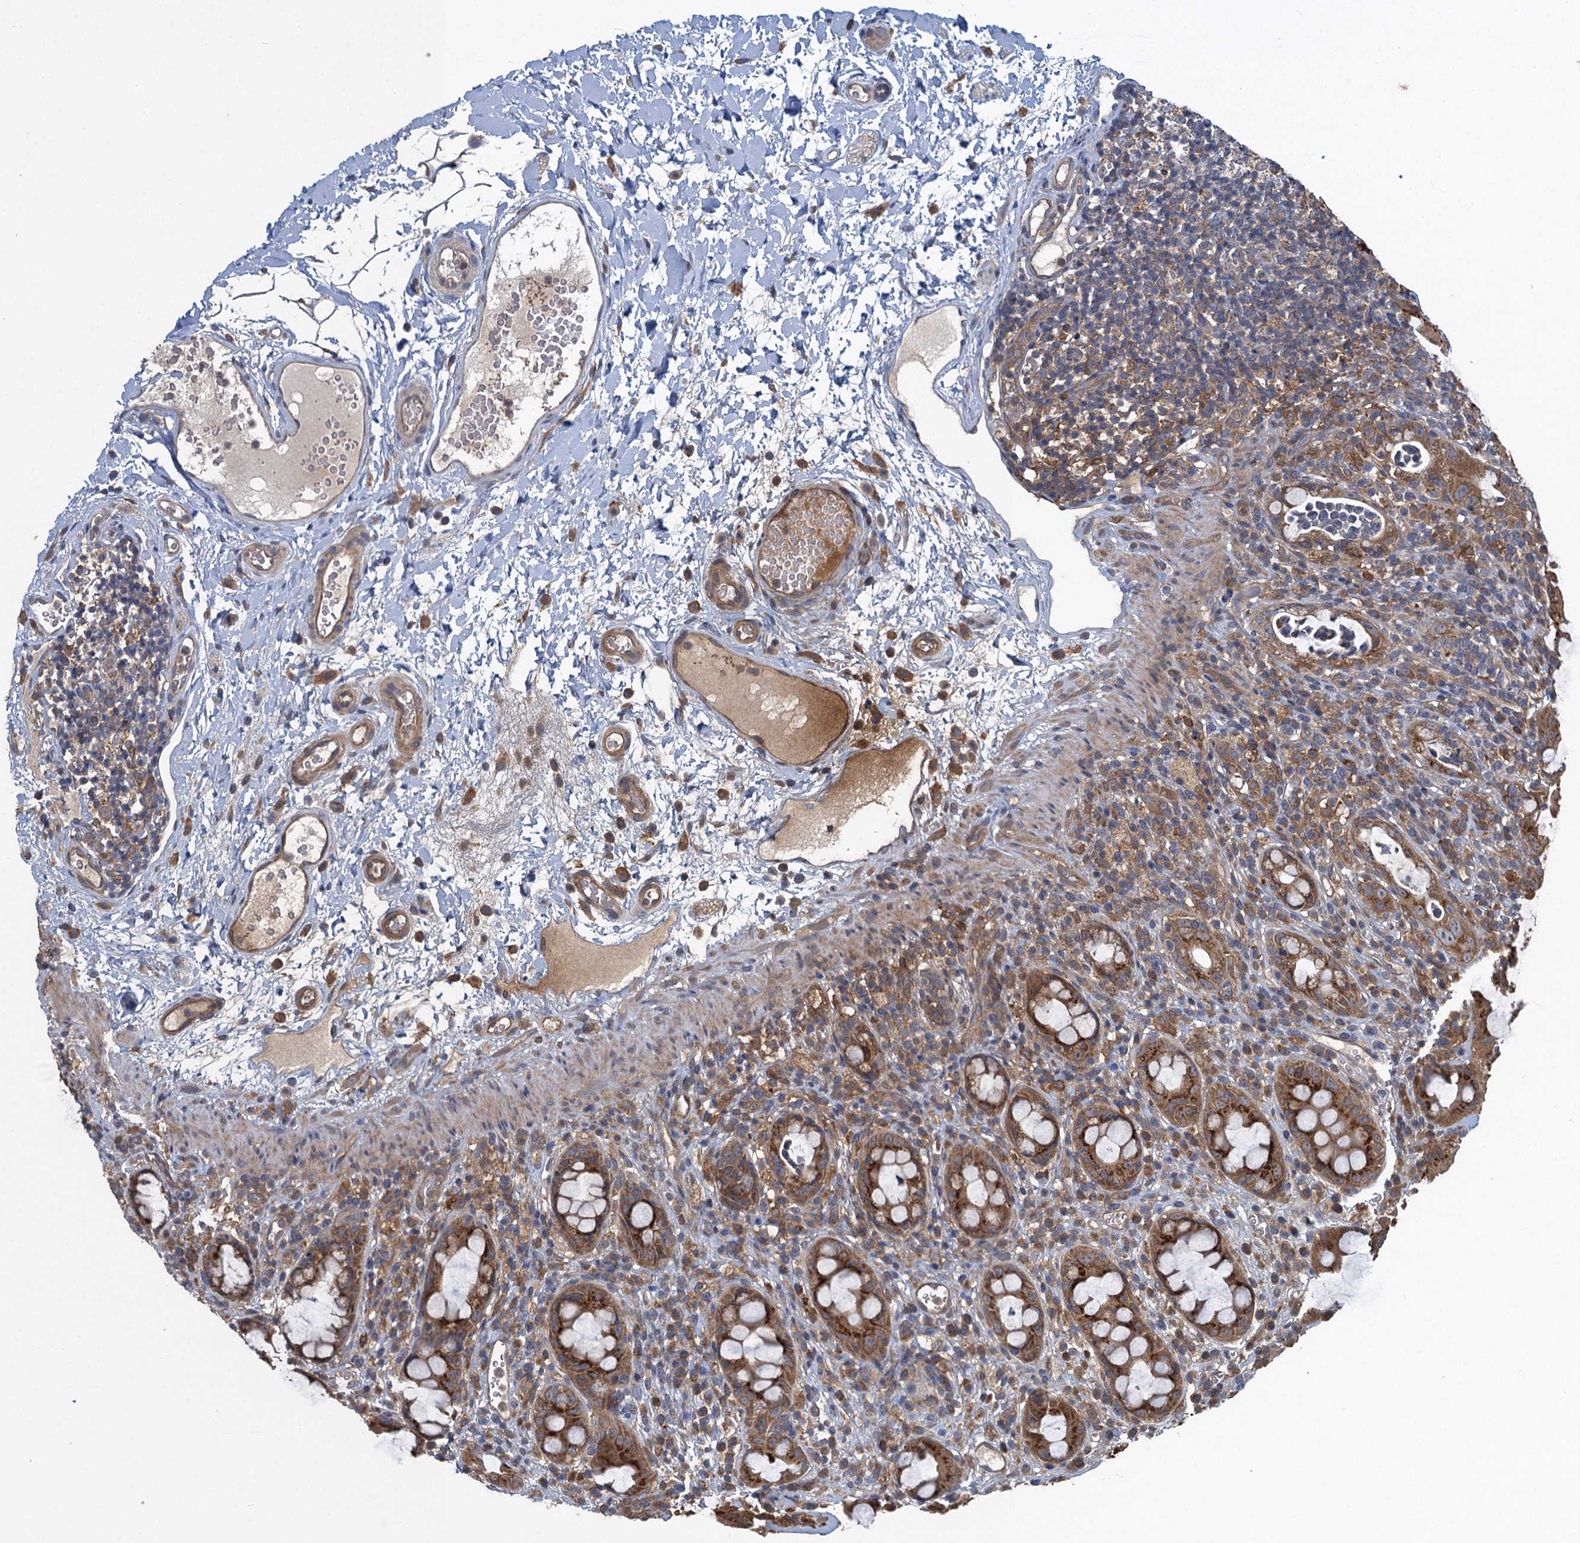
{"staining": {"intensity": "strong", "quantity": ">75%", "location": "cytoplasmic/membranous"}, "tissue": "rectum", "cell_type": "Glandular cells", "image_type": "normal", "snomed": [{"axis": "morphology", "description": "Normal tissue, NOS"}, {"axis": "topography", "description": "Rectum"}], "caption": "Immunohistochemical staining of unremarkable human rectum displays >75% levels of strong cytoplasmic/membranous protein staining in about >75% of glandular cells.", "gene": "SNAP29", "patient": {"sex": "female", "age": 57}}